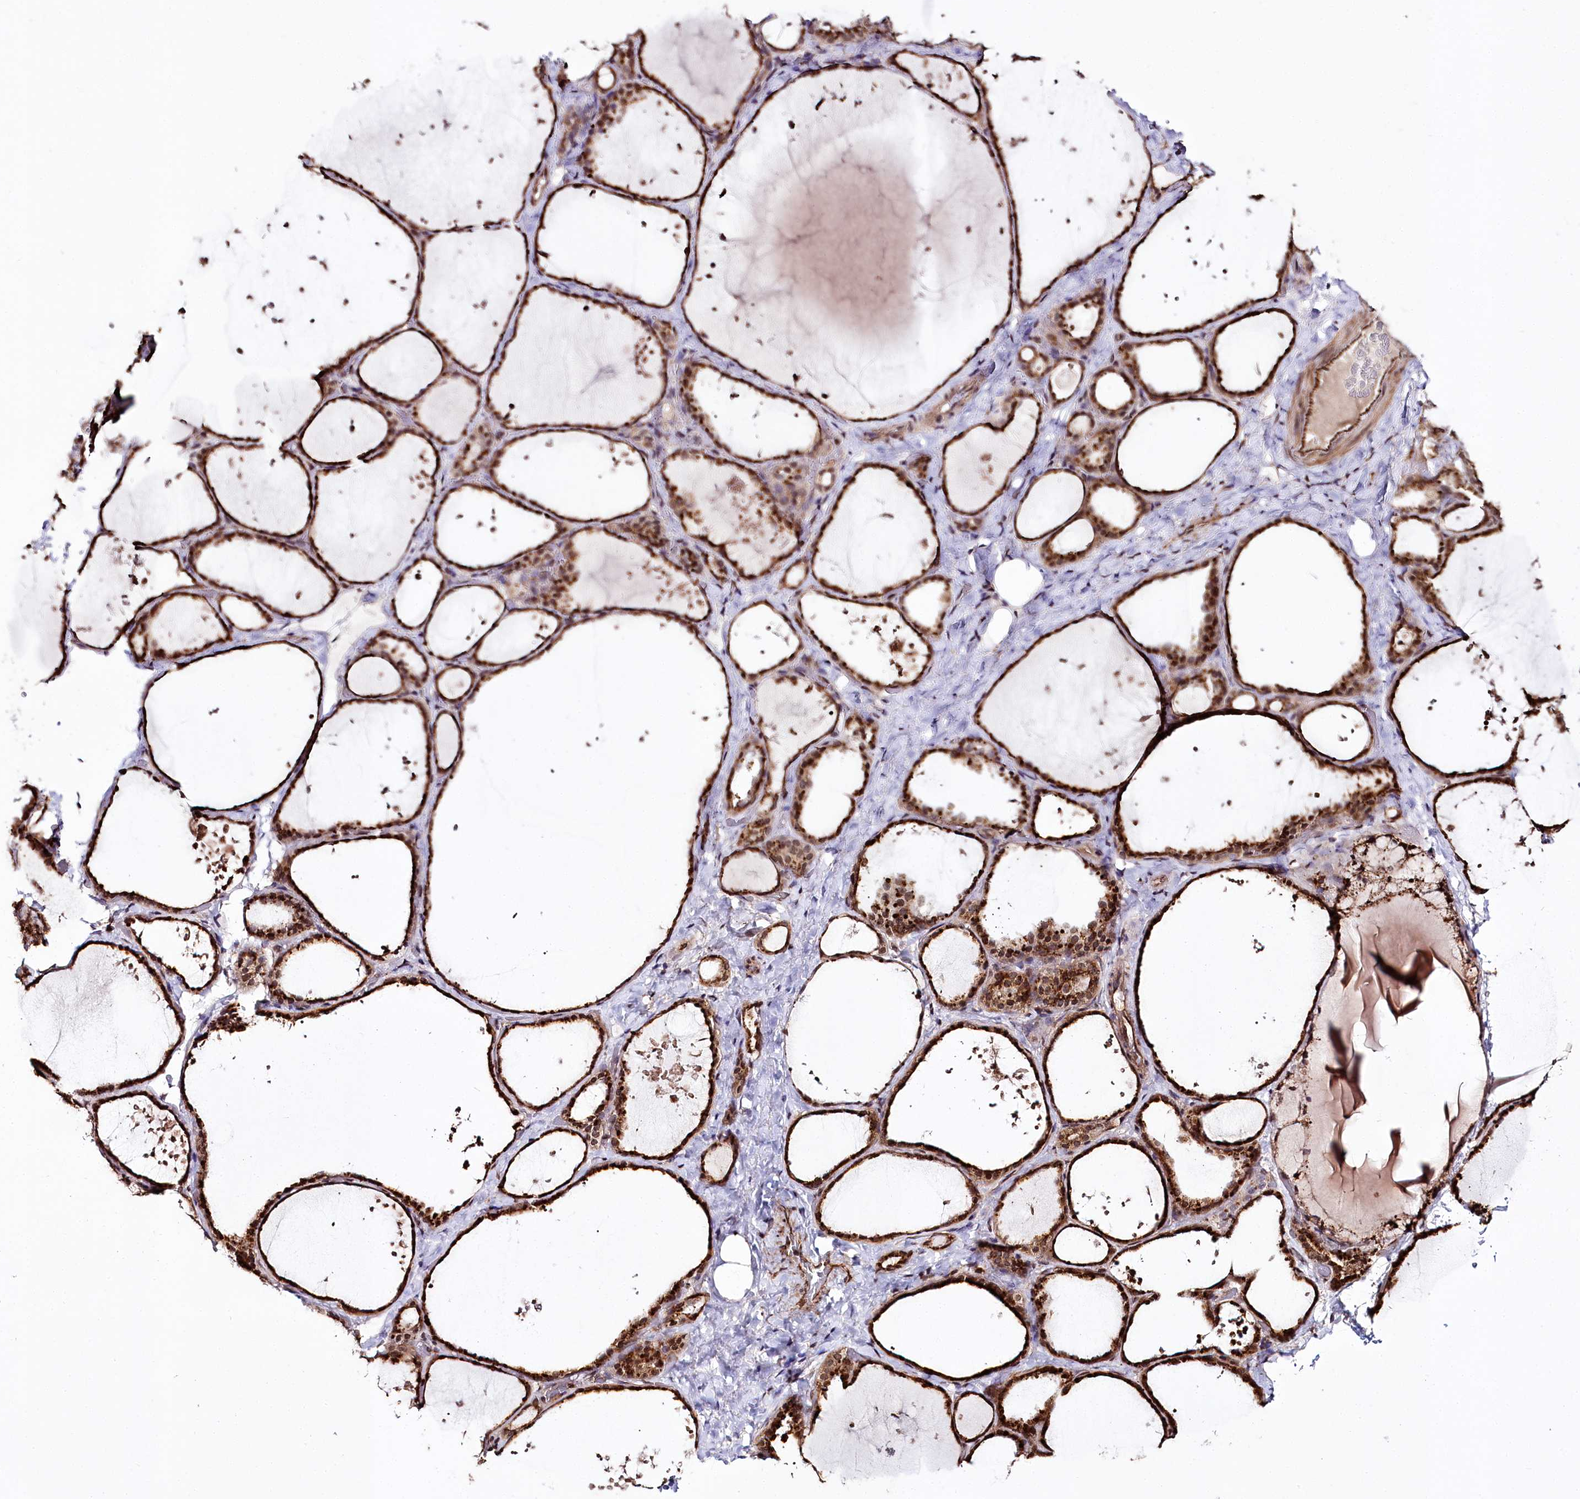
{"staining": {"intensity": "strong", "quantity": ">75%", "location": "cytoplasmic/membranous,nuclear"}, "tissue": "thyroid gland", "cell_type": "Glandular cells", "image_type": "normal", "snomed": [{"axis": "morphology", "description": "Normal tissue, NOS"}, {"axis": "topography", "description": "Thyroid gland"}], "caption": "Unremarkable thyroid gland shows strong cytoplasmic/membranous,nuclear expression in approximately >75% of glandular cells, visualized by immunohistochemistry.", "gene": "HOXC8", "patient": {"sex": "female", "age": 44}}